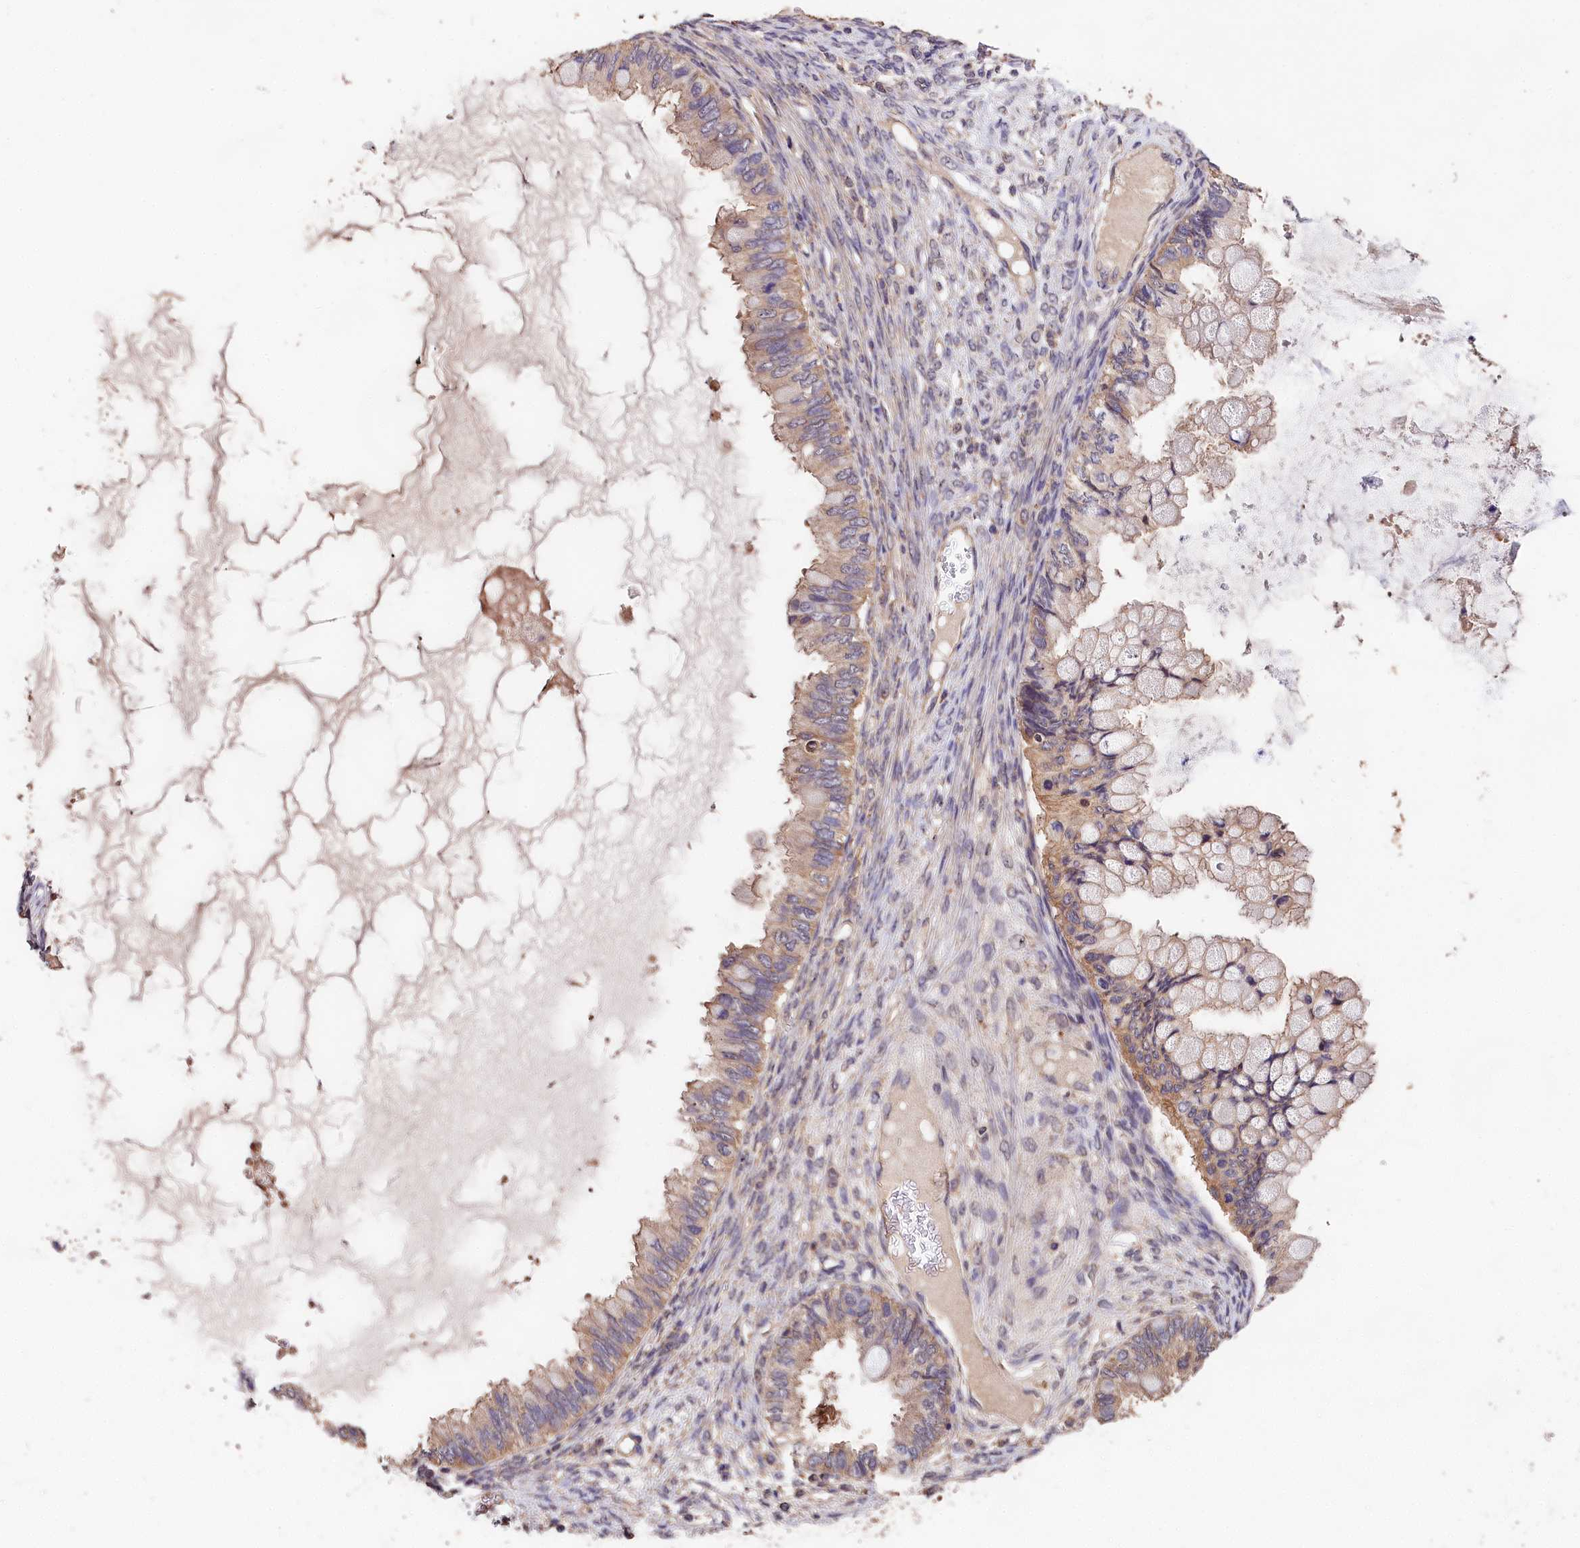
{"staining": {"intensity": "moderate", "quantity": ">75%", "location": "cytoplasmic/membranous"}, "tissue": "ovarian cancer", "cell_type": "Tumor cells", "image_type": "cancer", "snomed": [{"axis": "morphology", "description": "Cystadenocarcinoma, mucinous, NOS"}, {"axis": "topography", "description": "Ovary"}], "caption": "Ovarian cancer (mucinous cystadenocarcinoma) stained with a brown dye reveals moderate cytoplasmic/membranous positive positivity in approximately >75% of tumor cells.", "gene": "OAS3", "patient": {"sex": "female", "age": 80}}